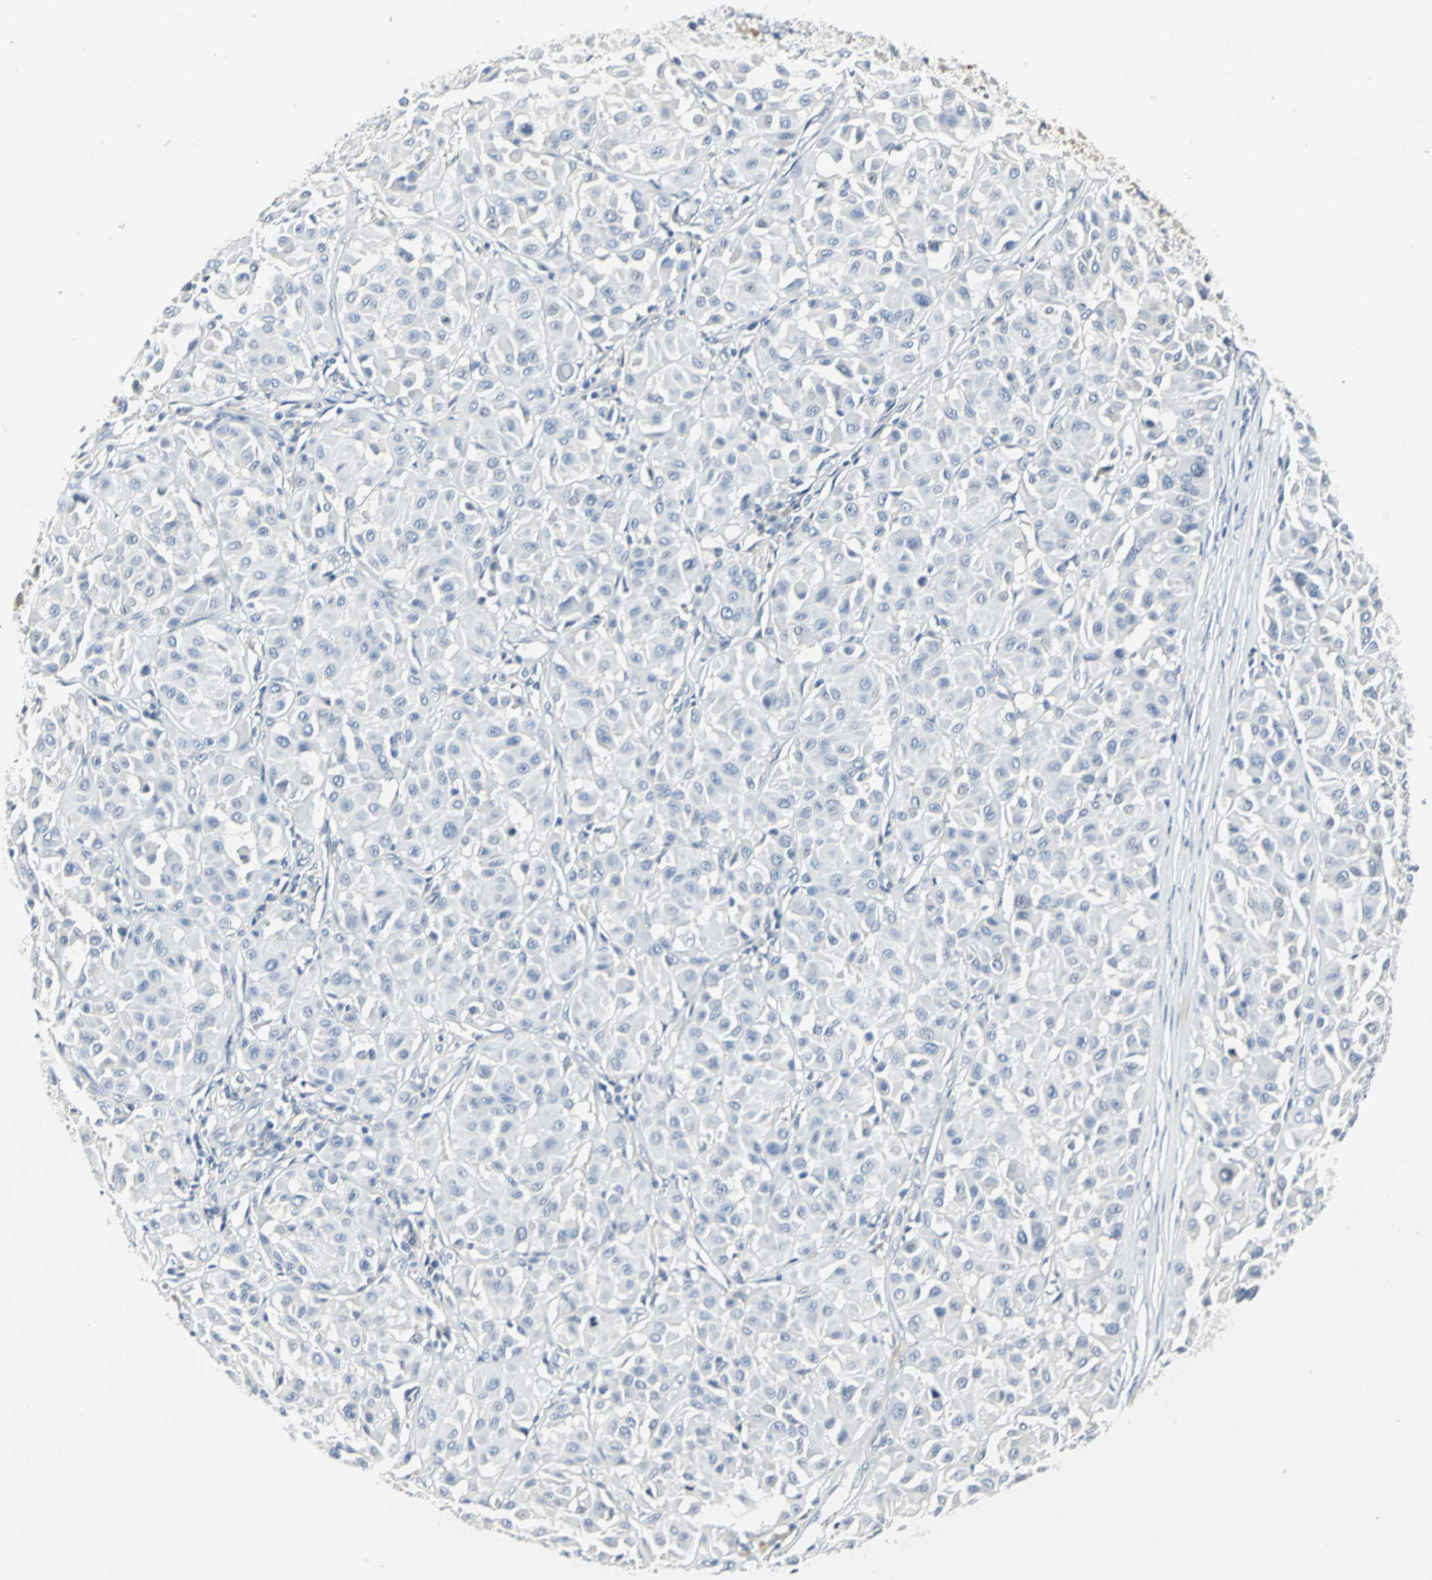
{"staining": {"intensity": "negative", "quantity": "none", "location": "none"}, "tissue": "melanoma", "cell_type": "Tumor cells", "image_type": "cancer", "snomed": [{"axis": "morphology", "description": "Malignant melanoma, Metastatic site"}, {"axis": "topography", "description": "Soft tissue"}], "caption": "IHC photomicrograph of malignant melanoma (metastatic site) stained for a protein (brown), which displays no expression in tumor cells.", "gene": "RIPOR1", "patient": {"sex": "male", "age": 41}}